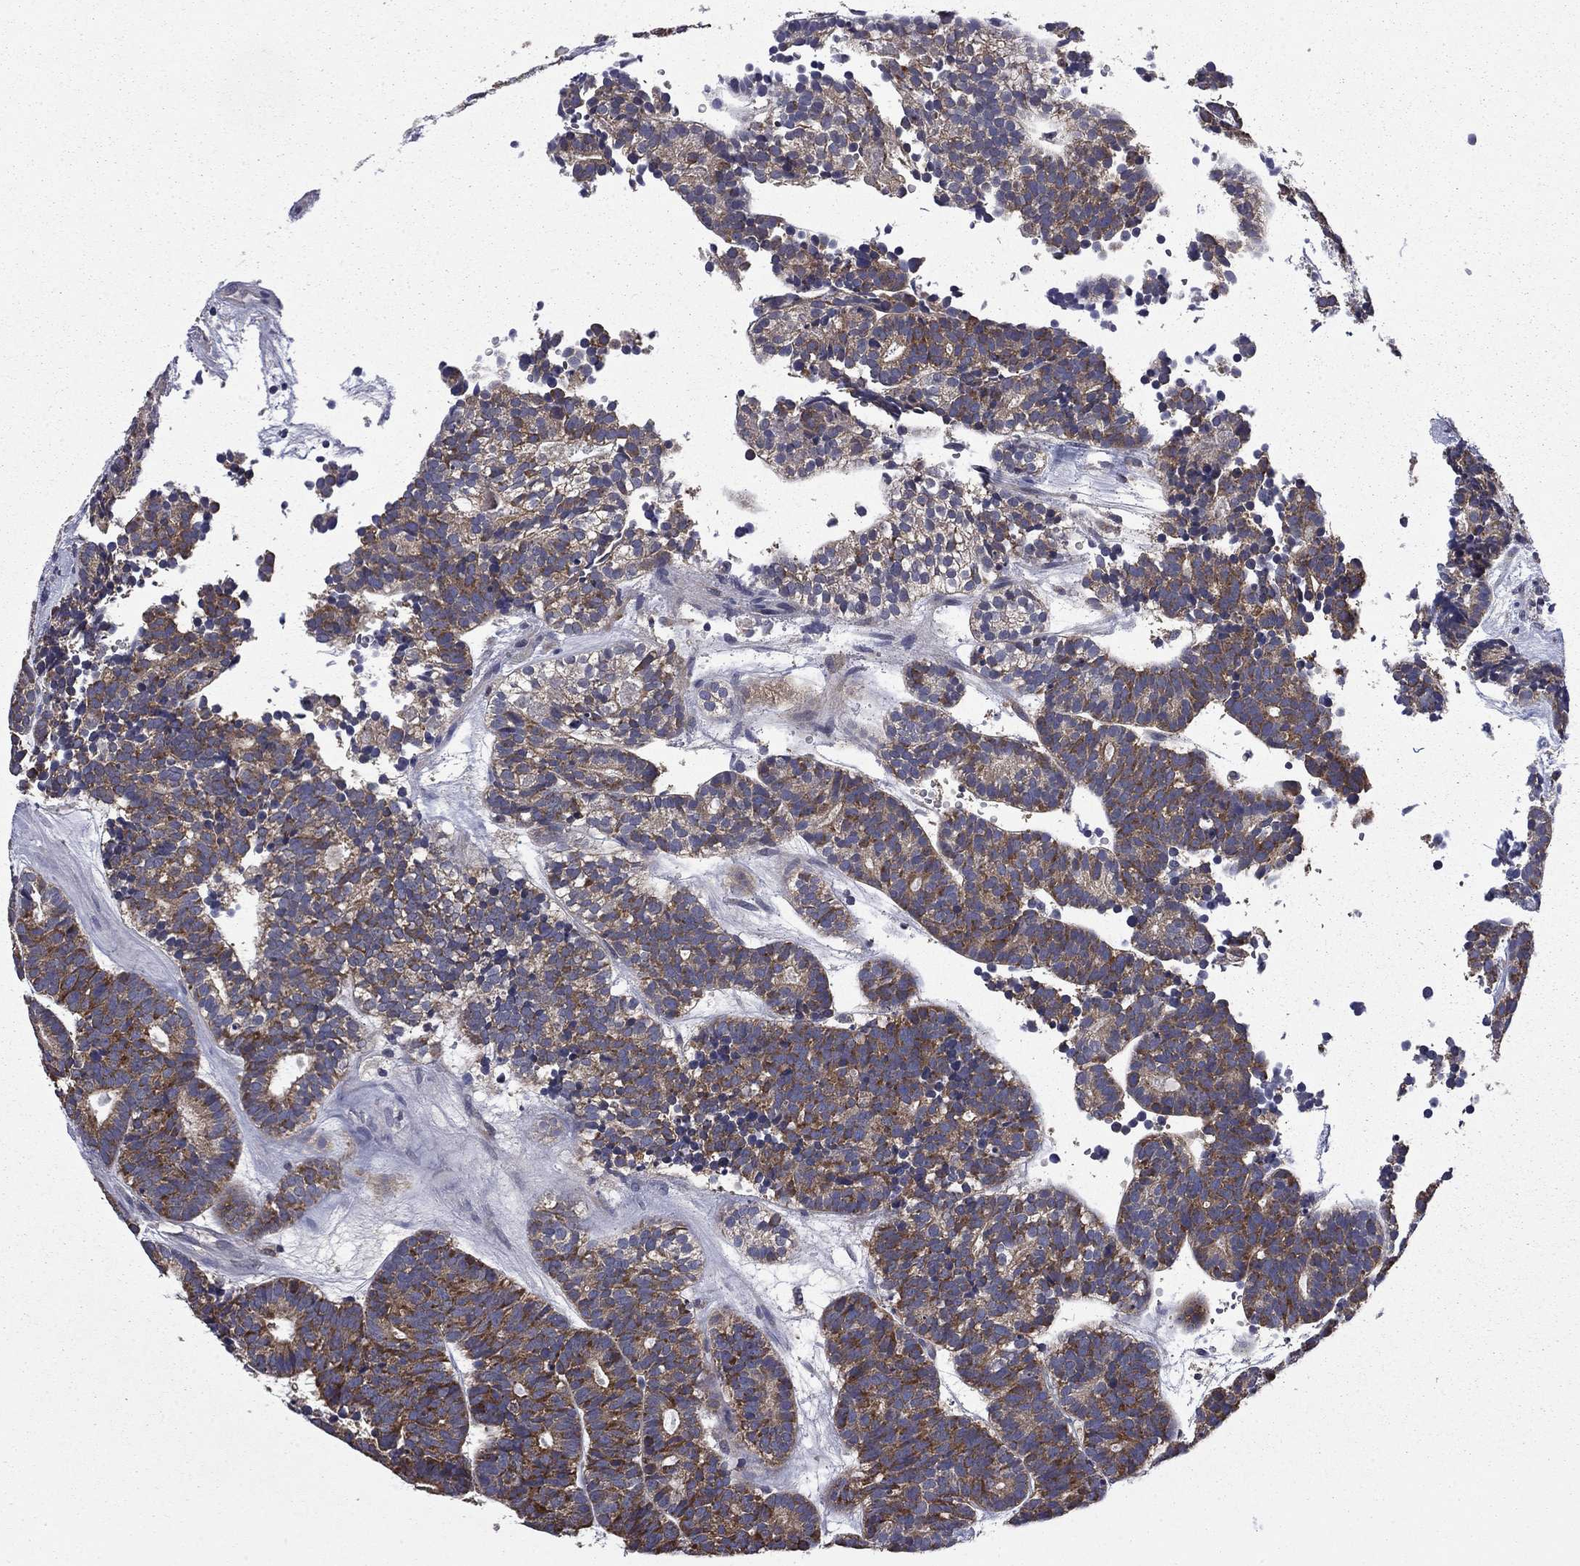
{"staining": {"intensity": "strong", "quantity": "25%-75%", "location": "cytoplasmic/membranous"}, "tissue": "head and neck cancer", "cell_type": "Tumor cells", "image_type": "cancer", "snomed": [{"axis": "morphology", "description": "Adenocarcinoma, NOS"}, {"axis": "topography", "description": "Head-Neck"}], "caption": "Immunohistochemical staining of head and neck adenocarcinoma displays high levels of strong cytoplasmic/membranous protein positivity in about 25%-75% of tumor cells. Using DAB (brown) and hematoxylin (blue) stains, captured at high magnification using brightfield microscopy.", "gene": "CEACAM7", "patient": {"sex": "female", "age": 81}}